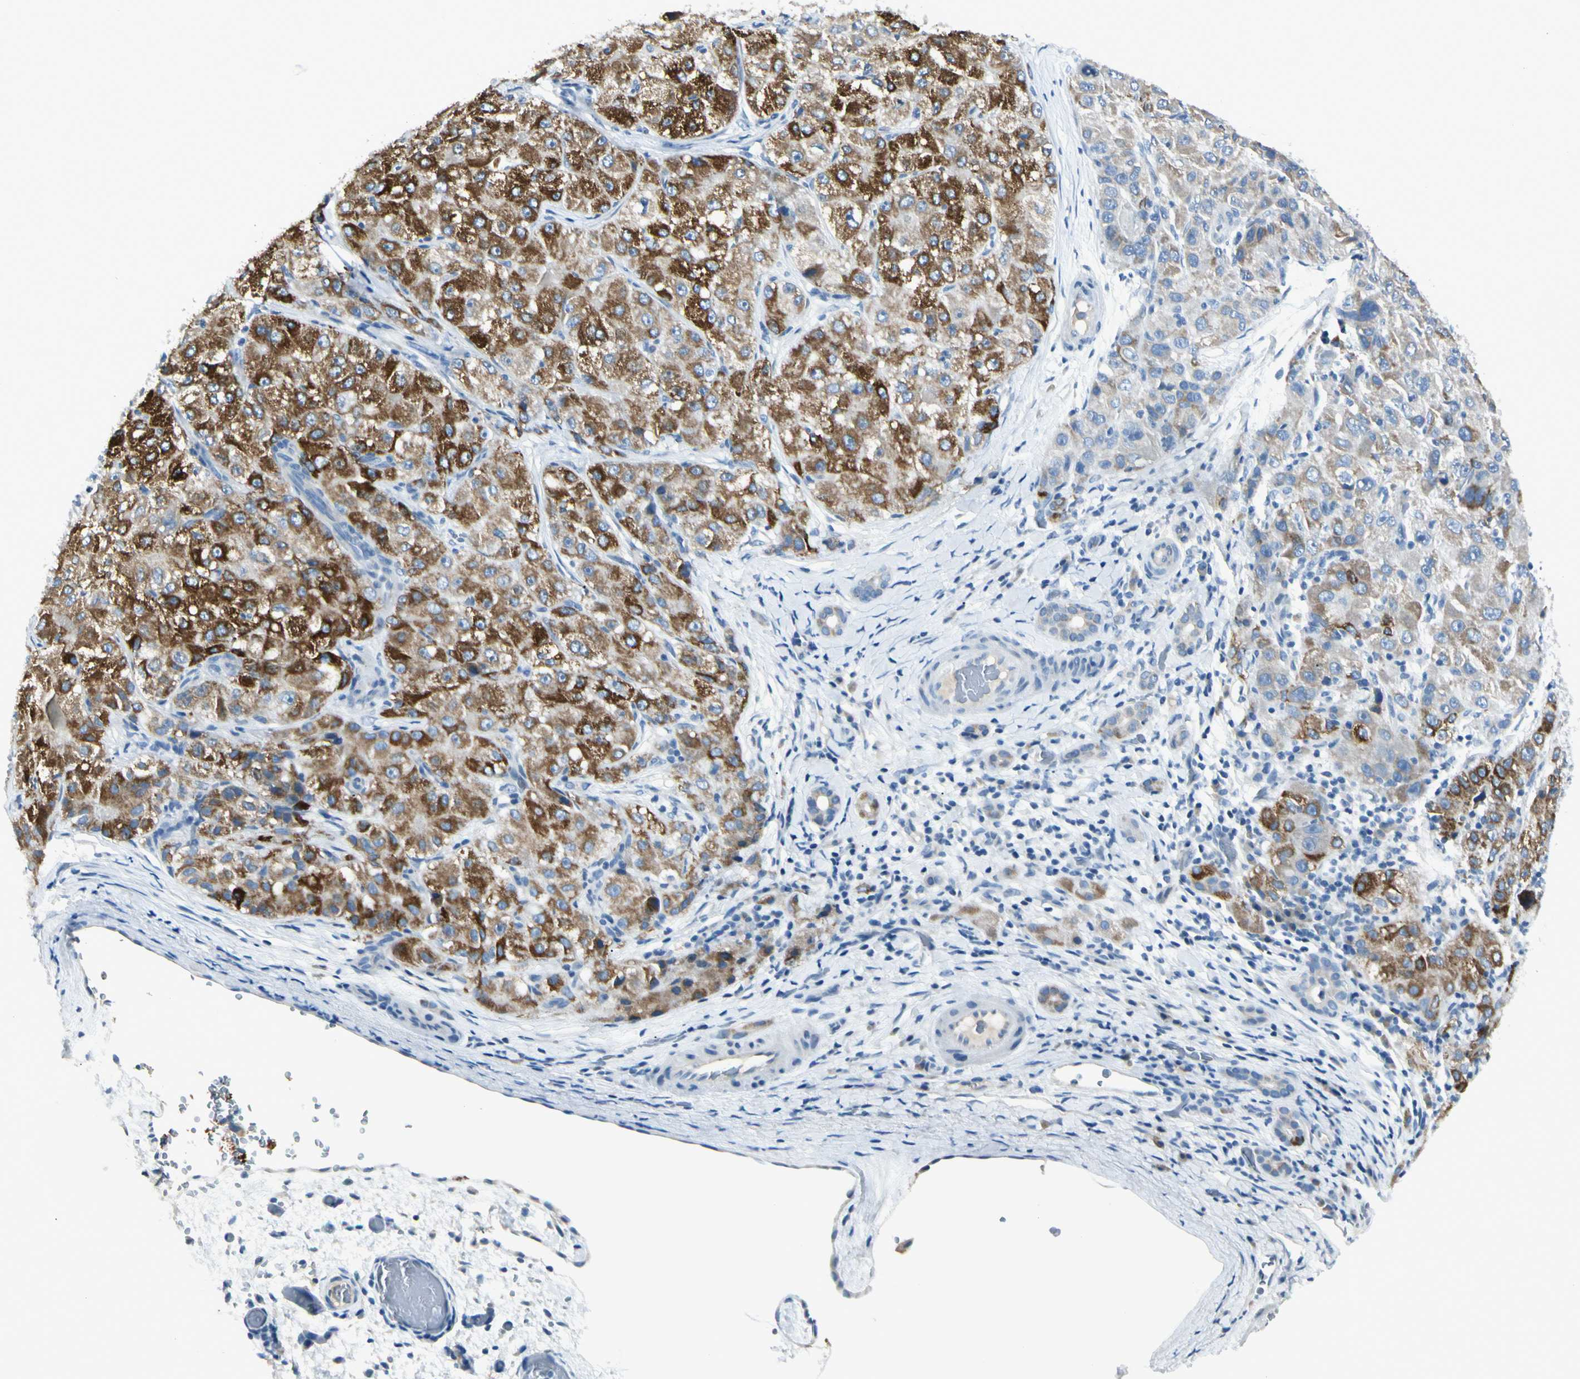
{"staining": {"intensity": "strong", "quantity": ">75%", "location": "cytoplasmic/membranous"}, "tissue": "liver cancer", "cell_type": "Tumor cells", "image_type": "cancer", "snomed": [{"axis": "morphology", "description": "Carcinoma, Hepatocellular, NOS"}, {"axis": "topography", "description": "Liver"}], "caption": "IHC of human liver cancer demonstrates high levels of strong cytoplasmic/membranous positivity in about >75% of tumor cells. The protein of interest is shown in brown color, while the nuclei are stained blue.", "gene": "SLC6A15", "patient": {"sex": "male", "age": 80}}